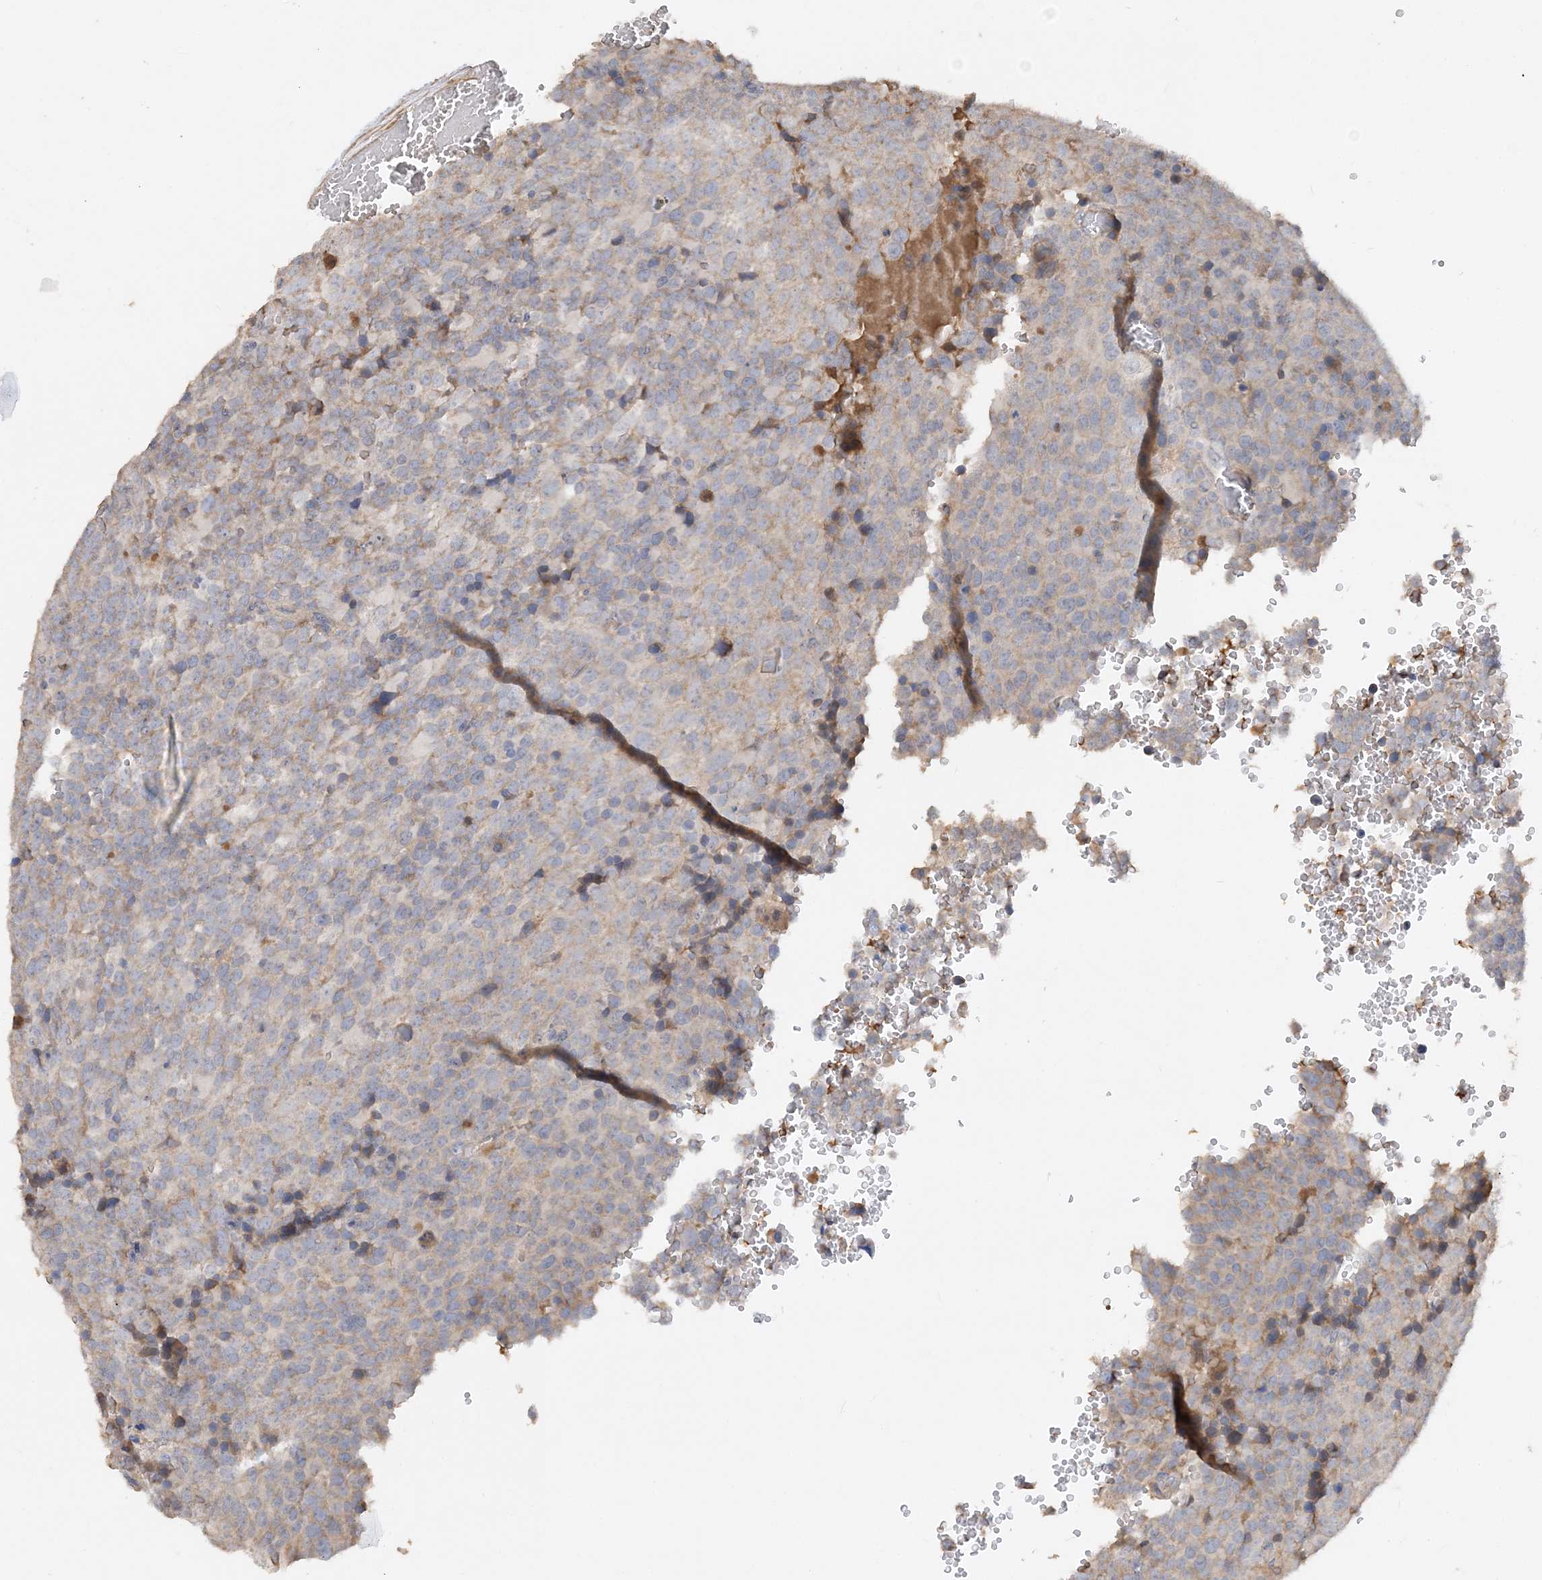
{"staining": {"intensity": "weak", "quantity": "<25%", "location": "cytoplasmic/membranous"}, "tissue": "testis cancer", "cell_type": "Tumor cells", "image_type": "cancer", "snomed": [{"axis": "morphology", "description": "Seminoma, NOS"}, {"axis": "topography", "description": "Testis"}], "caption": "IHC histopathology image of testis cancer (seminoma) stained for a protein (brown), which exhibits no staining in tumor cells.", "gene": "GRINA", "patient": {"sex": "male", "age": 71}}